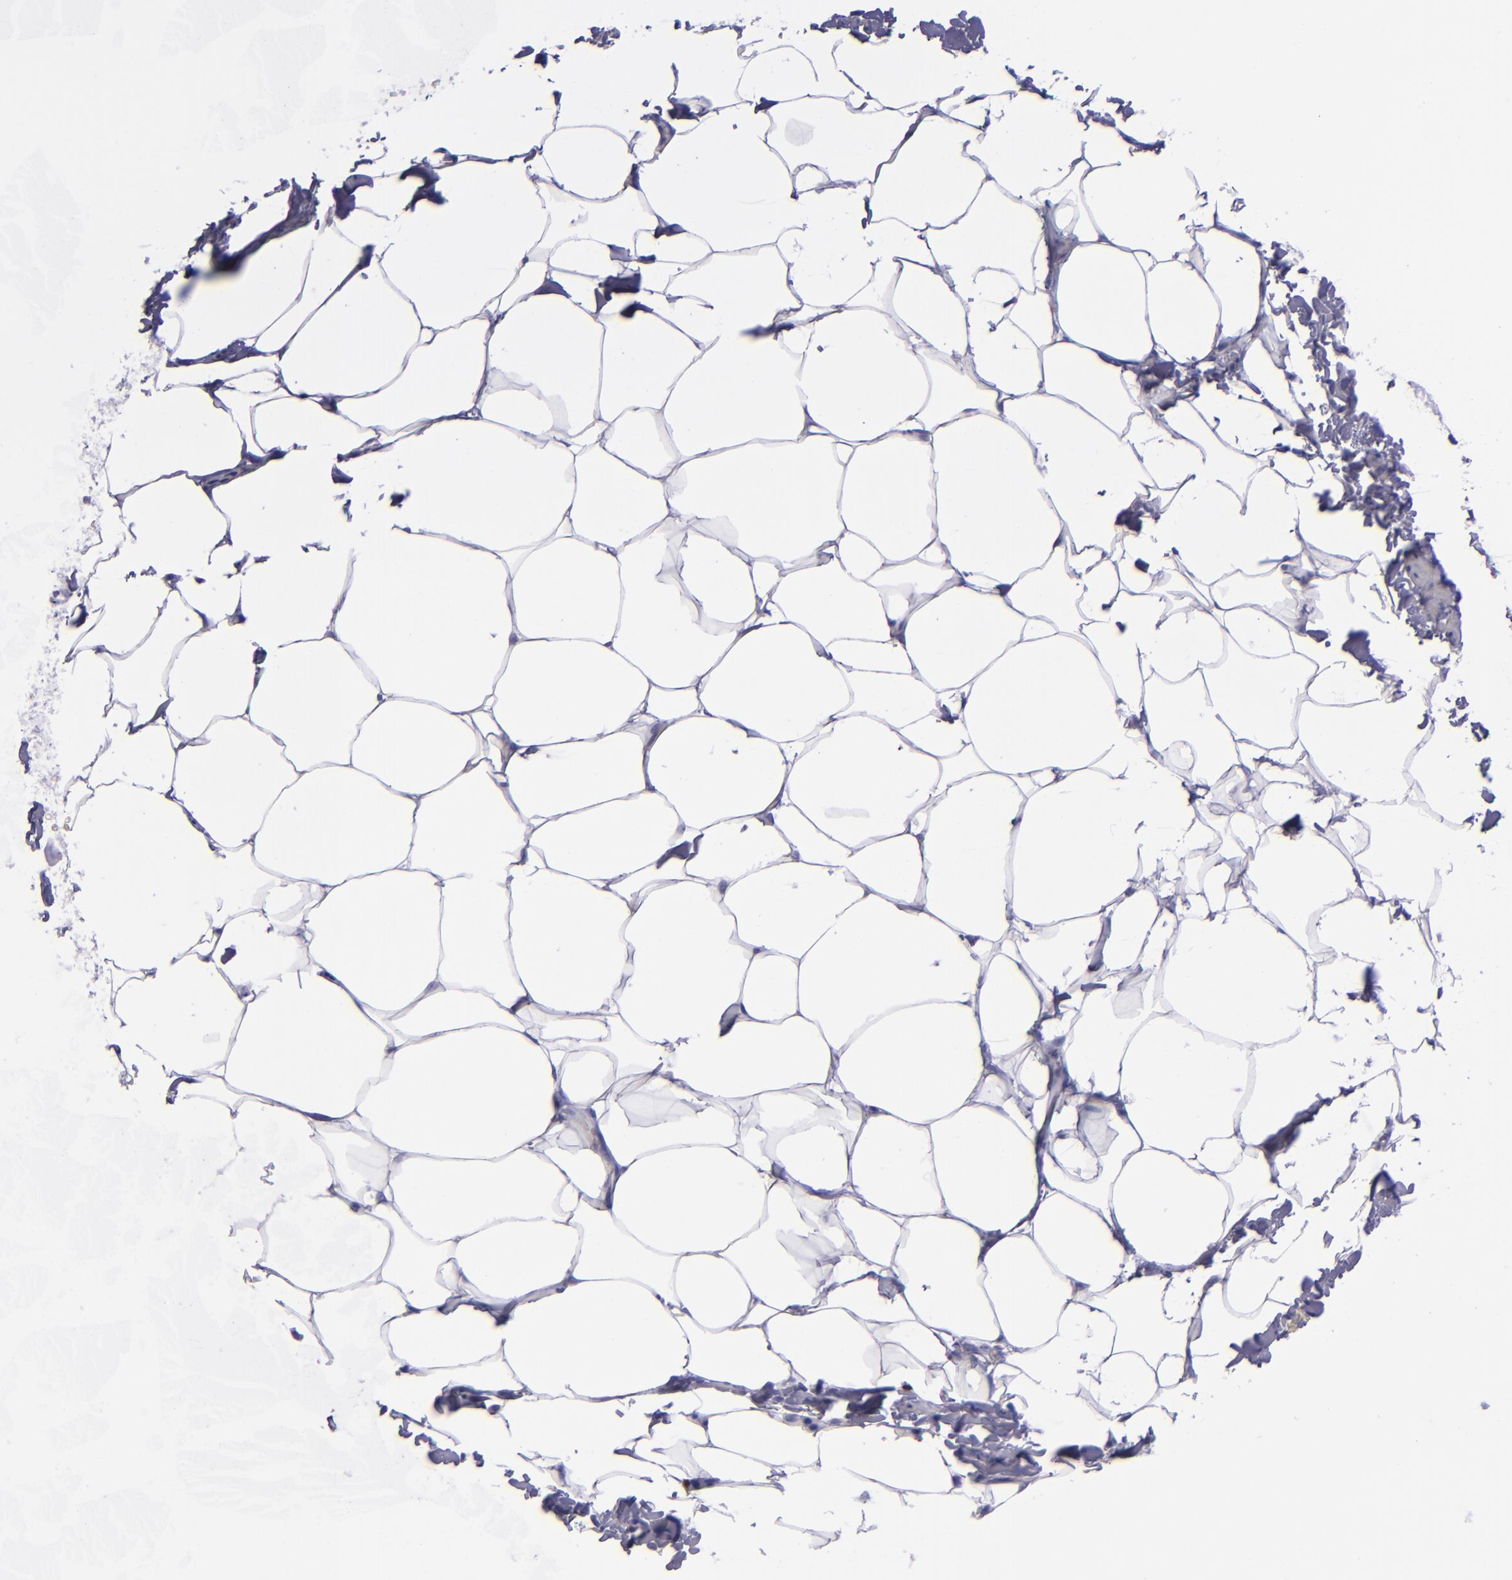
{"staining": {"intensity": "negative", "quantity": "none", "location": "none"}, "tissue": "adipose tissue", "cell_type": "Adipocytes", "image_type": "normal", "snomed": [{"axis": "morphology", "description": "Normal tissue, NOS"}, {"axis": "topography", "description": "Vascular tissue"}], "caption": "DAB (3,3'-diaminobenzidine) immunohistochemical staining of benign human adipose tissue reveals no significant positivity in adipocytes. (Stains: DAB (3,3'-diaminobenzidine) IHC with hematoxylin counter stain, Microscopy: brightfield microscopy at high magnification).", "gene": "TOP2A", "patient": {"sex": "male", "age": 41}}